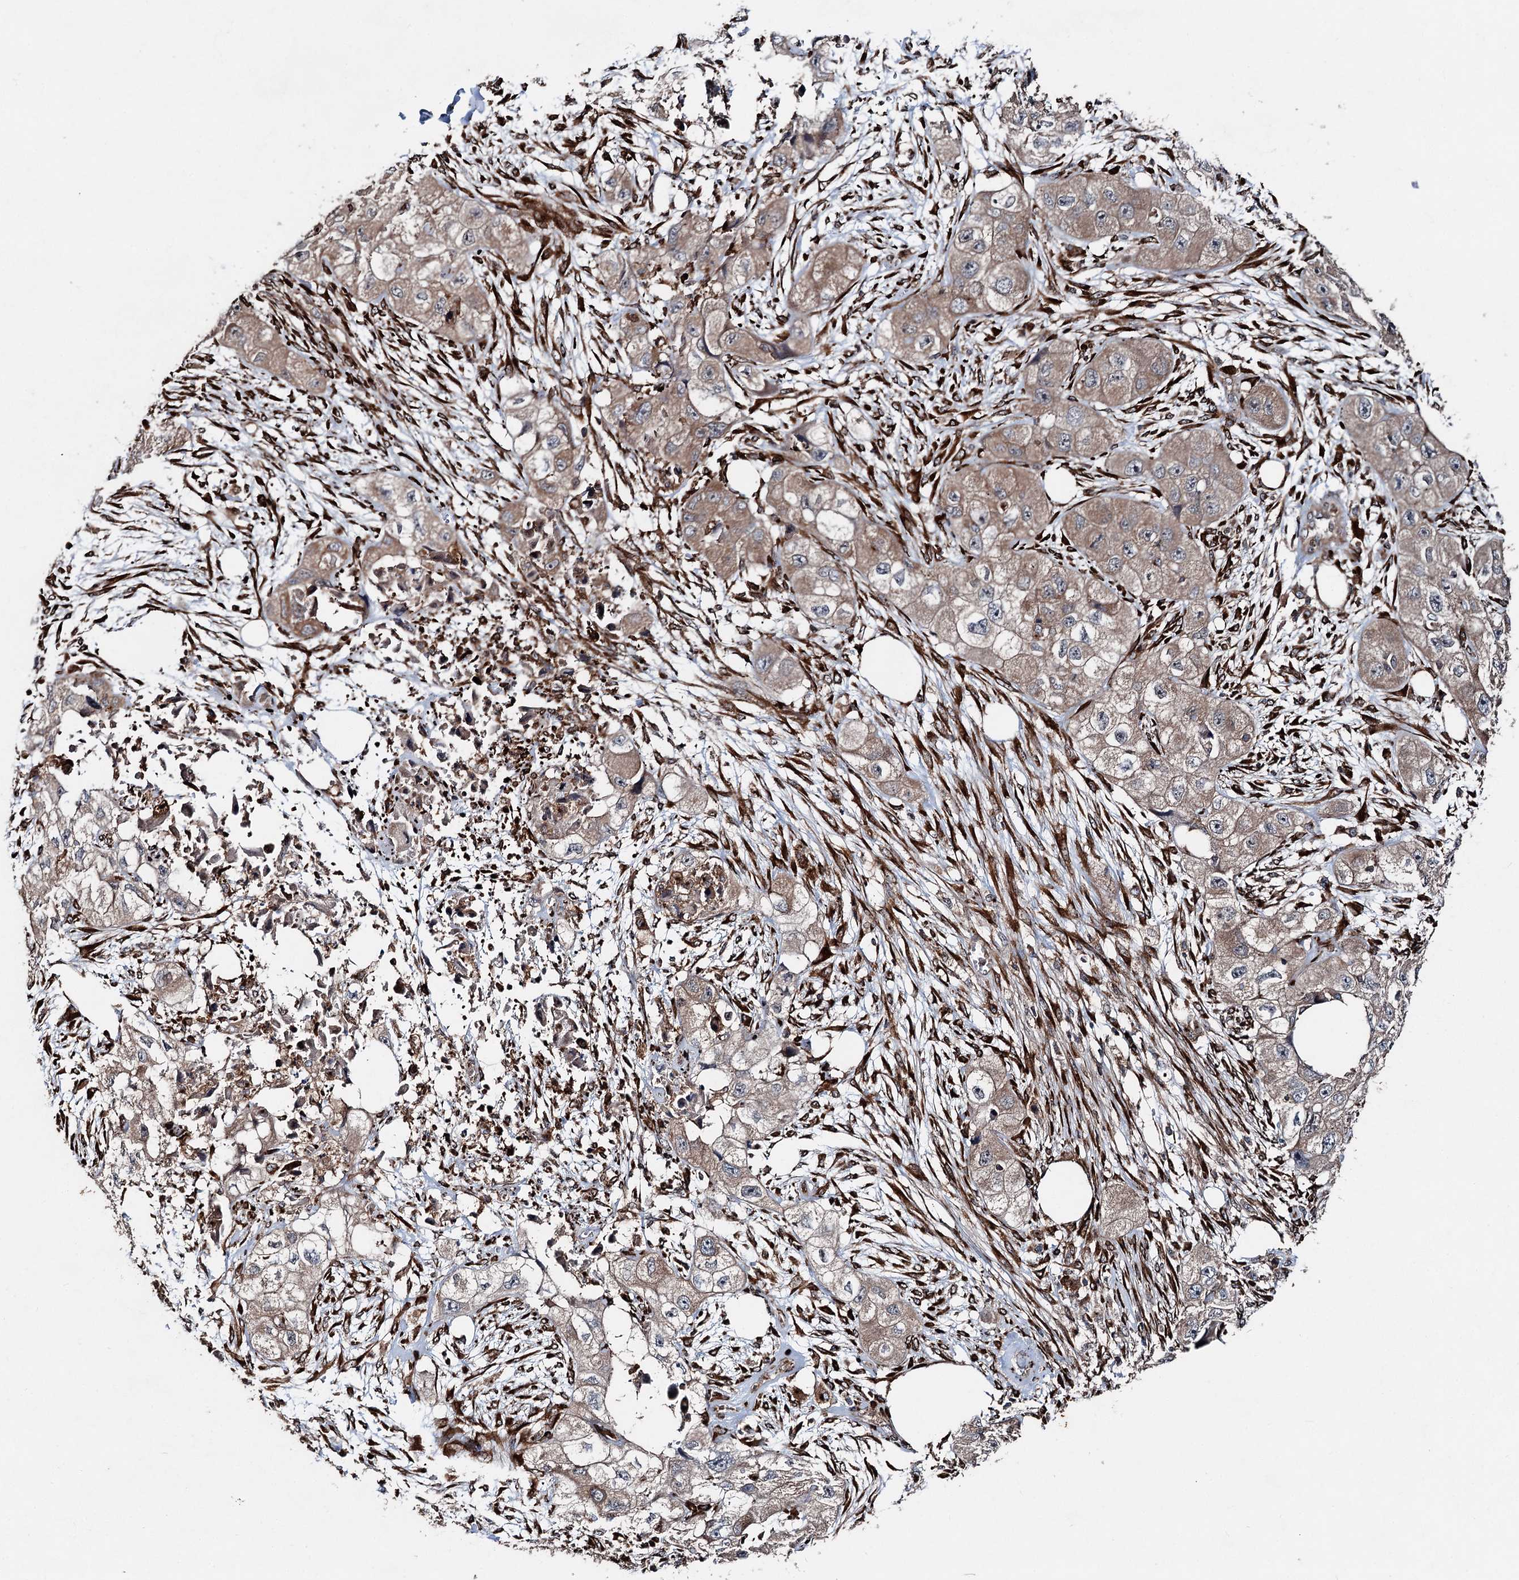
{"staining": {"intensity": "weak", "quantity": ">75%", "location": "cytoplasmic/membranous"}, "tissue": "skin cancer", "cell_type": "Tumor cells", "image_type": "cancer", "snomed": [{"axis": "morphology", "description": "Squamous cell carcinoma, NOS"}, {"axis": "topography", "description": "Skin"}, {"axis": "topography", "description": "Subcutis"}], "caption": "Skin cancer (squamous cell carcinoma) was stained to show a protein in brown. There is low levels of weak cytoplasmic/membranous positivity in about >75% of tumor cells.", "gene": "DDIAS", "patient": {"sex": "male", "age": 73}}